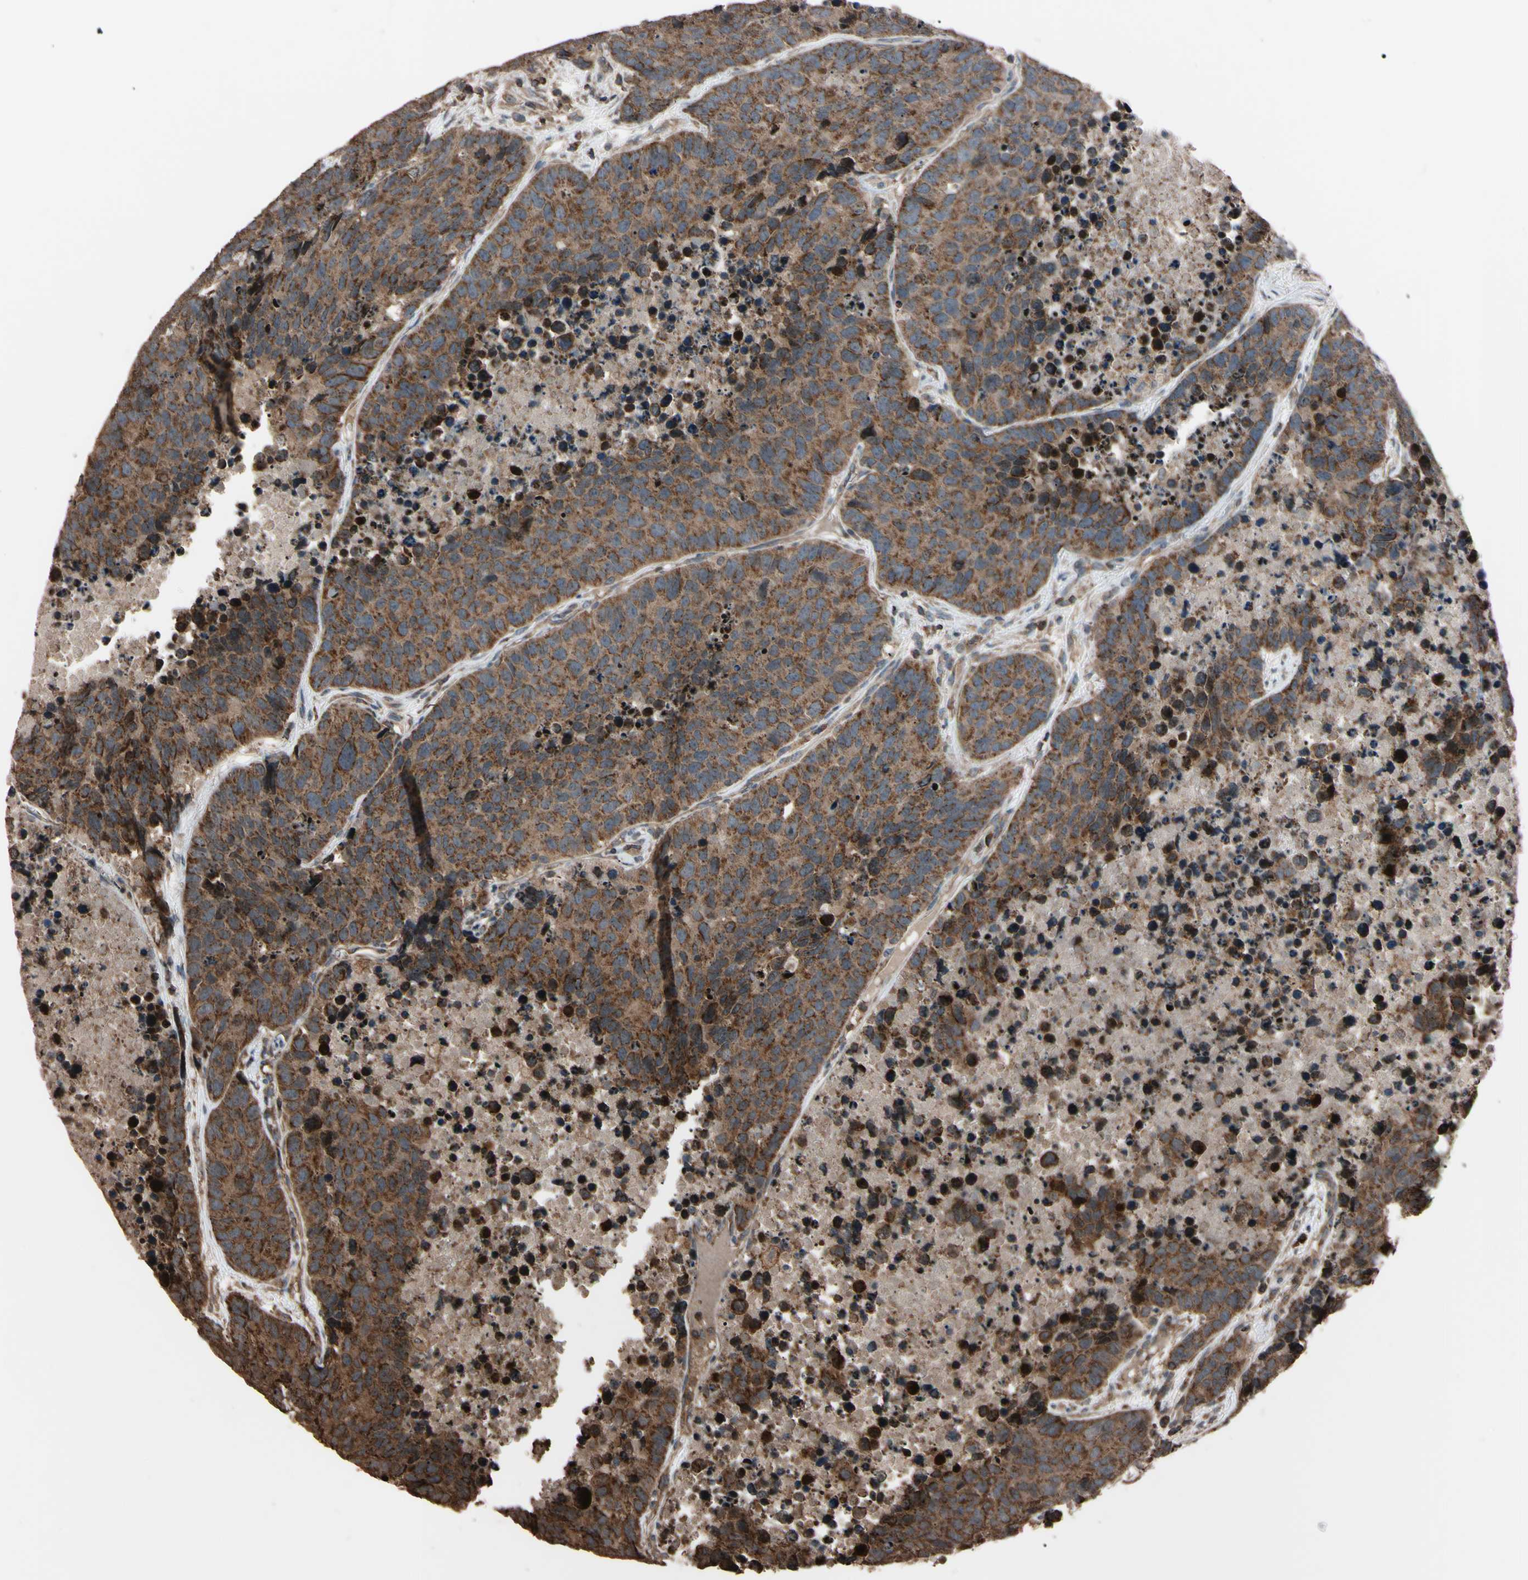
{"staining": {"intensity": "moderate", "quantity": ">75%", "location": "cytoplasmic/membranous"}, "tissue": "carcinoid", "cell_type": "Tumor cells", "image_type": "cancer", "snomed": [{"axis": "morphology", "description": "Carcinoid, malignant, NOS"}, {"axis": "topography", "description": "Lung"}], "caption": "Immunohistochemistry (DAB (3,3'-diaminobenzidine)) staining of carcinoid (malignant) reveals moderate cytoplasmic/membranous protein positivity in approximately >75% of tumor cells. (IHC, brightfield microscopy, high magnification).", "gene": "TNFRSF1A", "patient": {"sex": "male", "age": 60}}